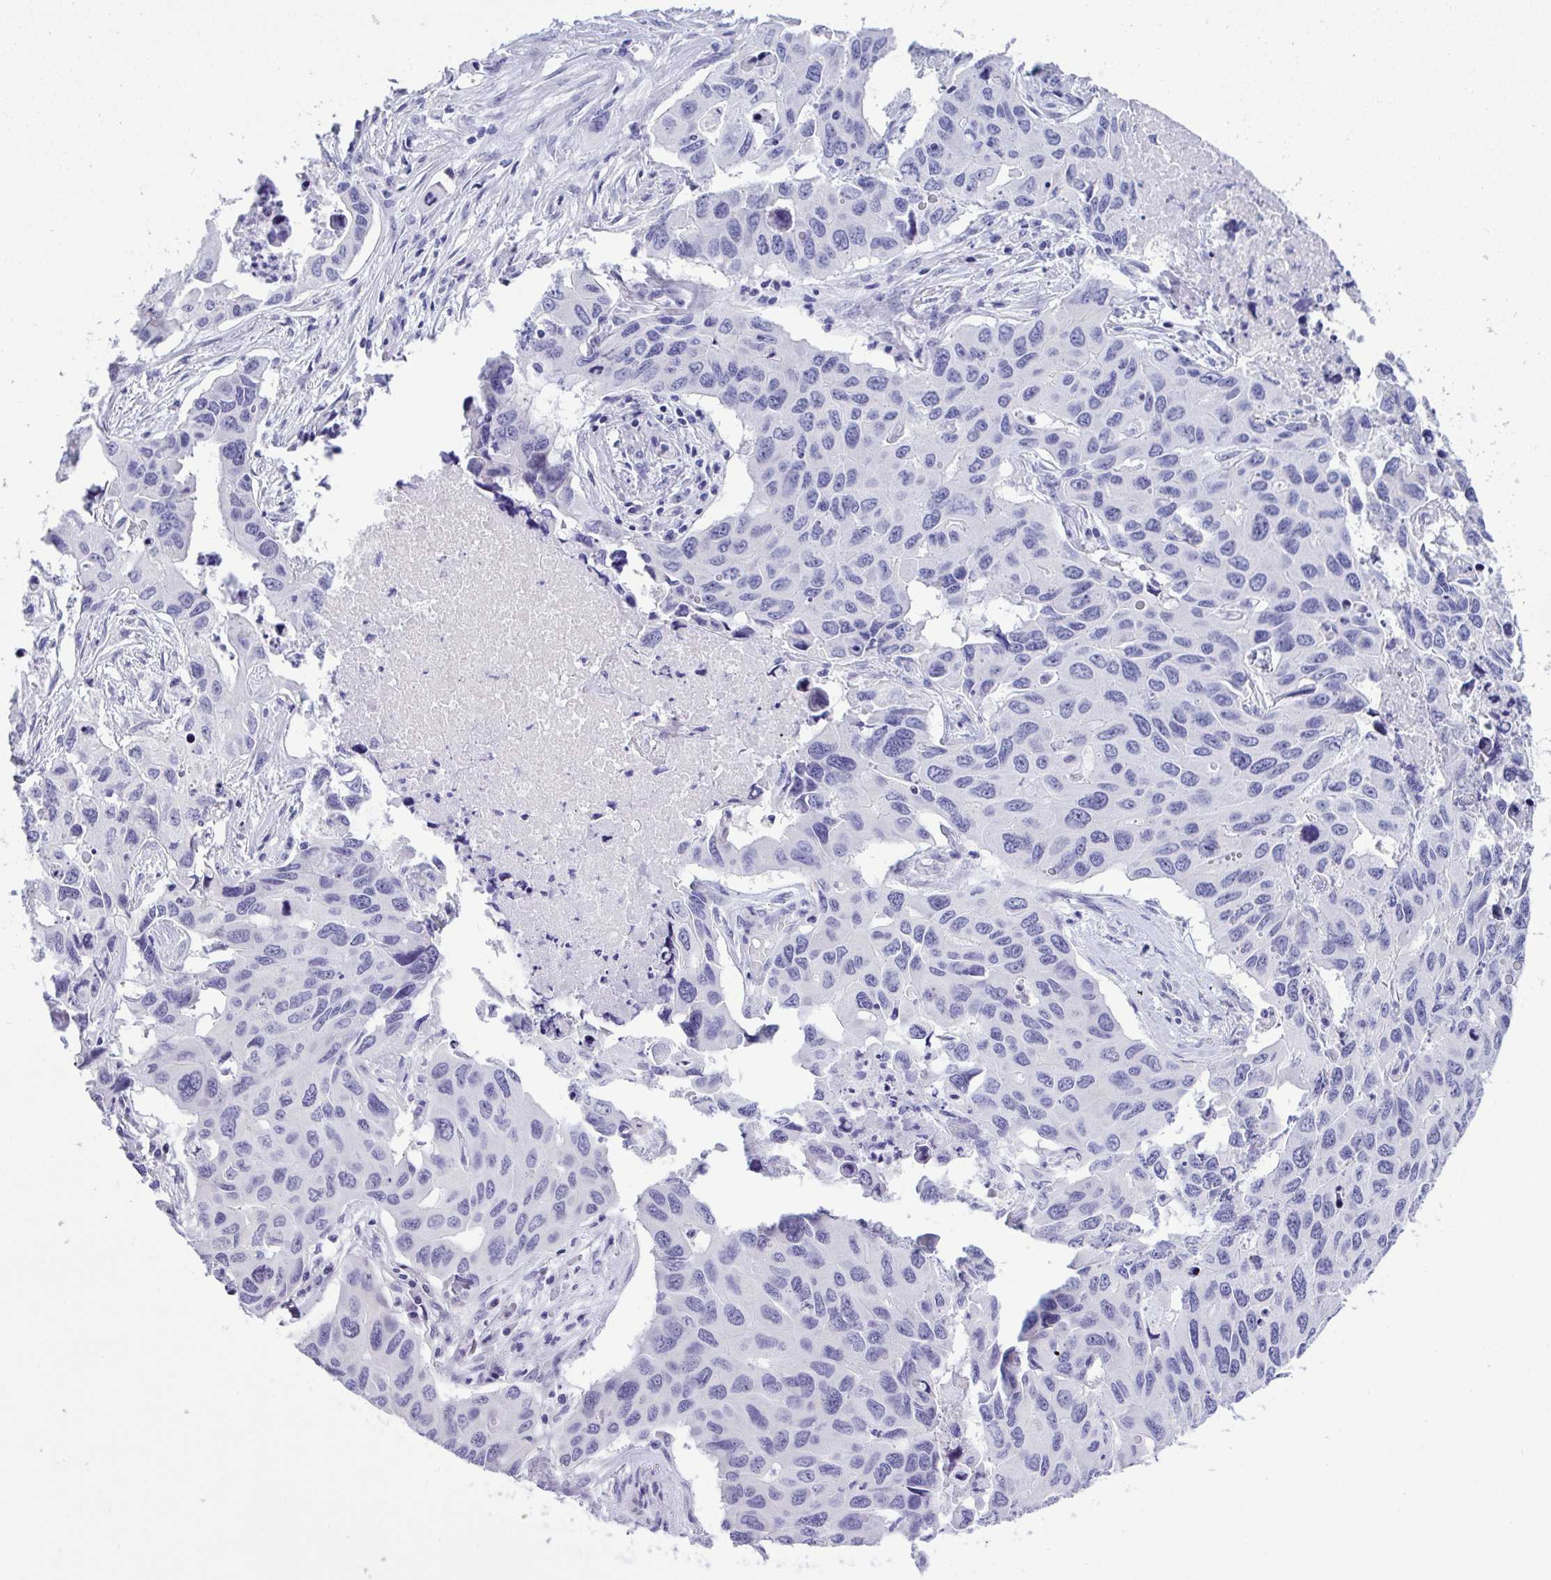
{"staining": {"intensity": "negative", "quantity": "none", "location": "none"}, "tissue": "lung cancer", "cell_type": "Tumor cells", "image_type": "cancer", "snomed": [{"axis": "morphology", "description": "Adenocarcinoma, NOS"}, {"axis": "topography", "description": "Lung"}], "caption": "Lung adenocarcinoma was stained to show a protein in brown. There is no significant staining in tumor cells. Brightfield microscopy of IHC stained with DAB (brown) and hematoxylin (blue), captured at high magnification.", "gene": "YBX2", "patient": {"sex": "male", "age": 64}}